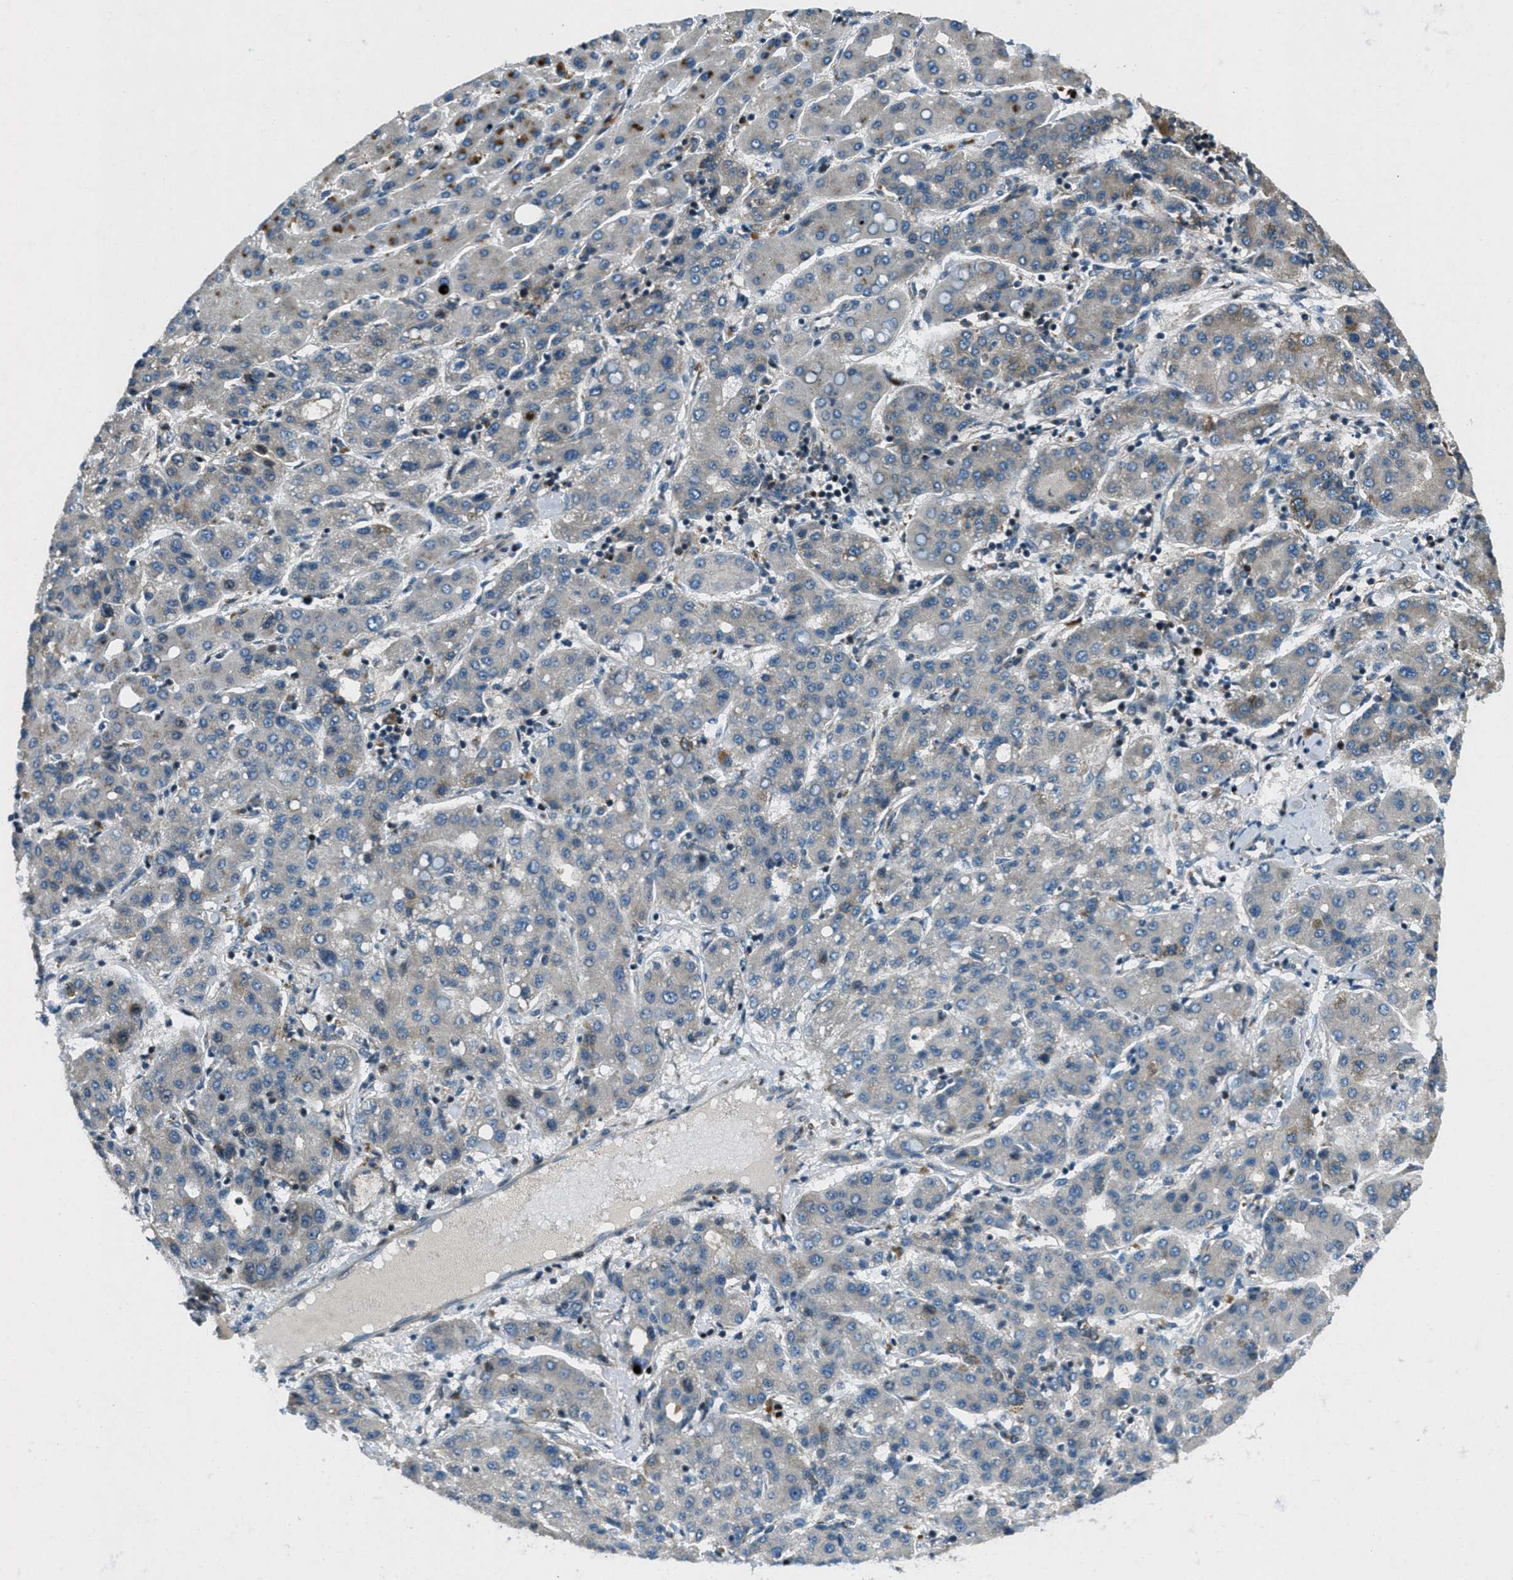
{"staining": {"intensity": "negative", "quantity": "none", "location": "none"}, "tissue": "liver cancer", "cell_type": "Tumor cells", "image_type": "cancer", "snomed": [{"axis": "morphology", "description": "Carcinoma, Hepatocellular, NOS"}, {"axis": "topography", "description": "Liver"}], "caption": "Histopathology image shows no significant protein expression in tumor cells of hepatocellular carcinoma (liver).", "gene": "CLEC2D", "patient": {"sex": "male", "age": 65}}